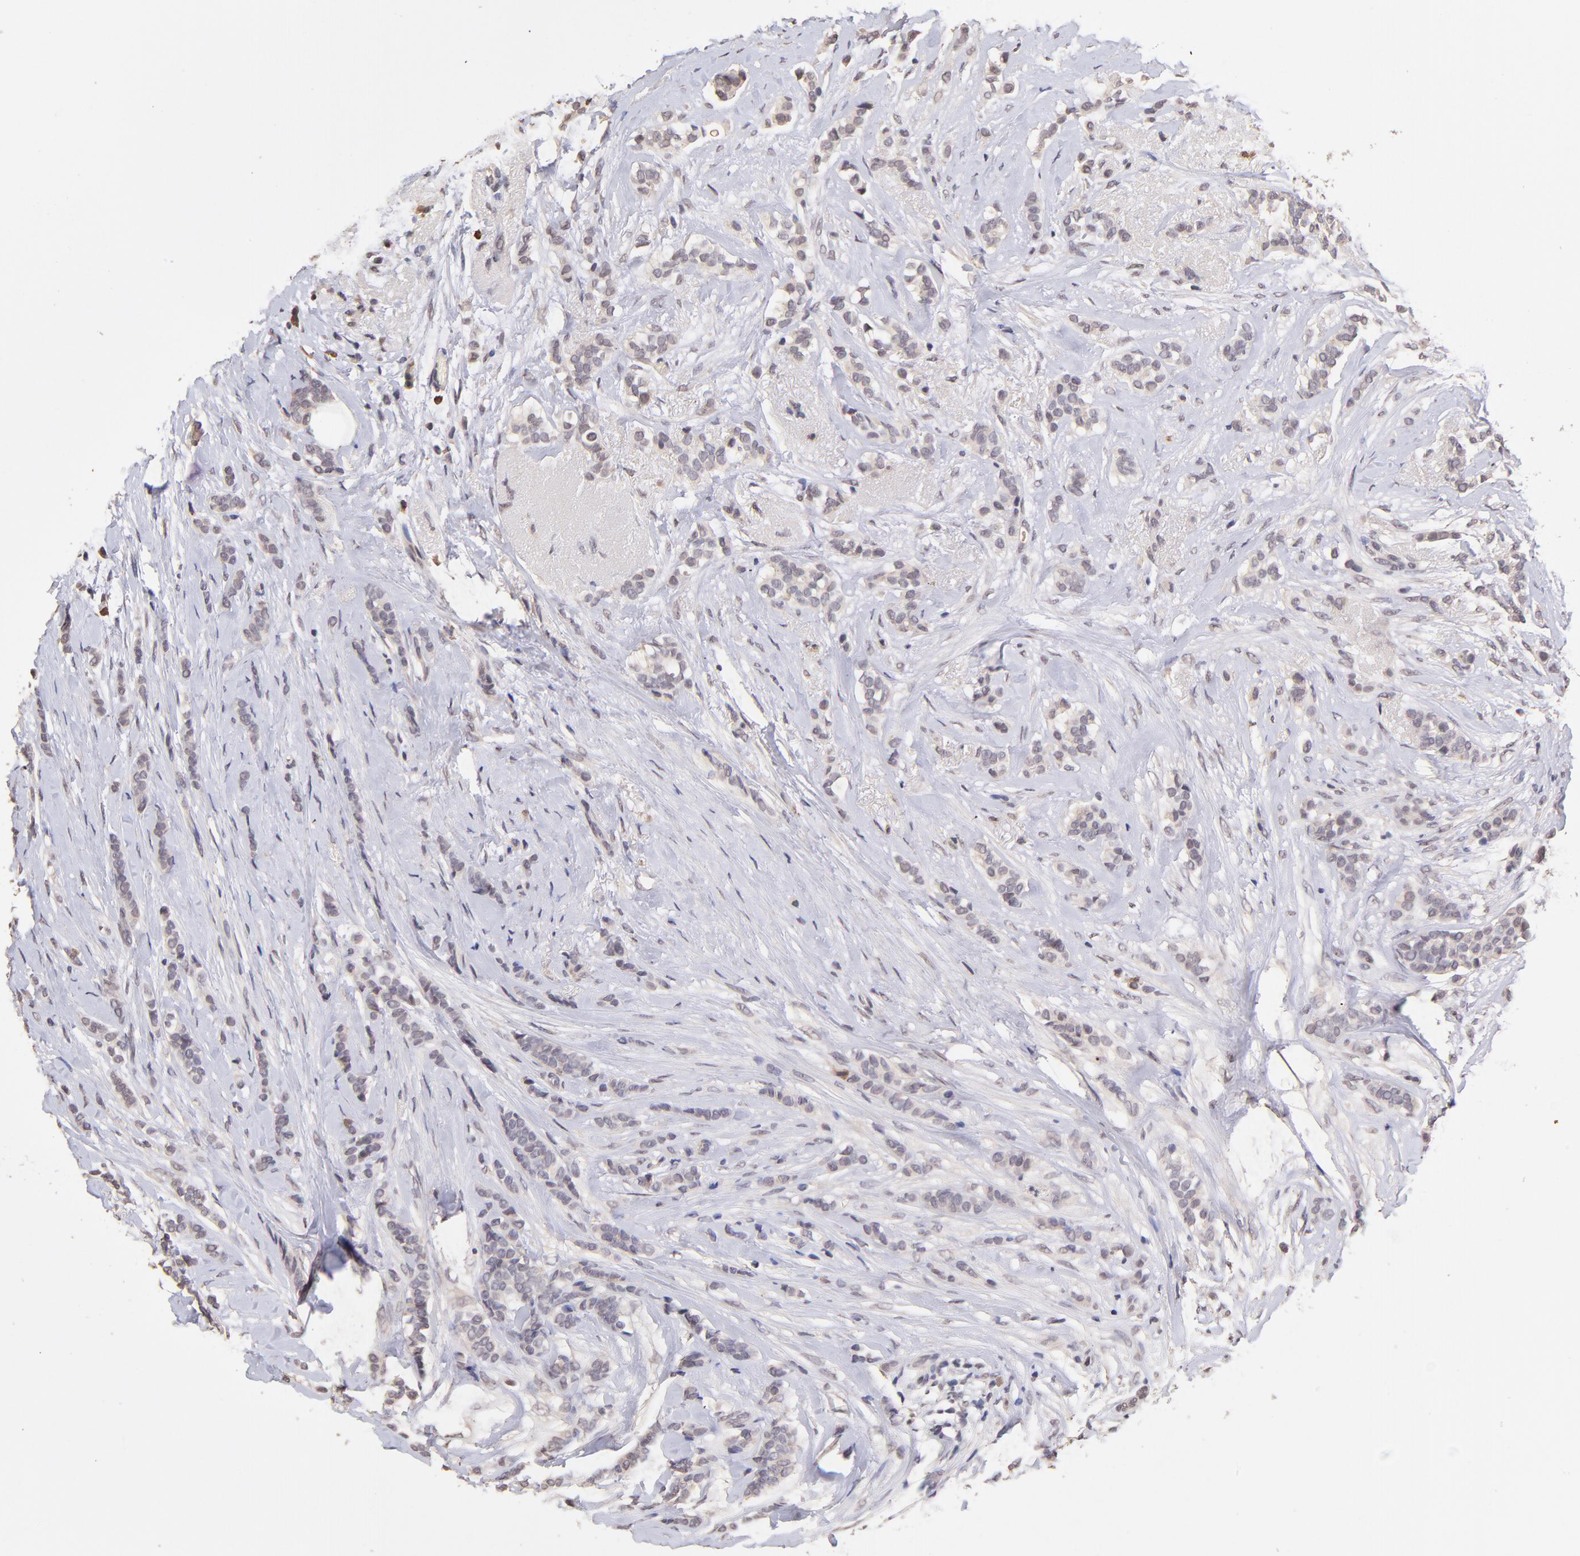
{"staining": {"intensity": "negative", "quantity": "none", "location": "none"}, "tissue": "breast cancer", "cell_type": "Tumor cells", "image_type": "cancer", "snomed": [{"axis": "morphology", "description": "Lobular carcinoma"}, {"axis": "topography", "description": "Breast"}], "caption": "DAB (3,3'-diaminobenzidine) immunohistochemical staining of human breast cancer shows no significant positivity in tumor cells.", "gene": "RNASEL", "patient": {"sex": "female", "age": 56}}